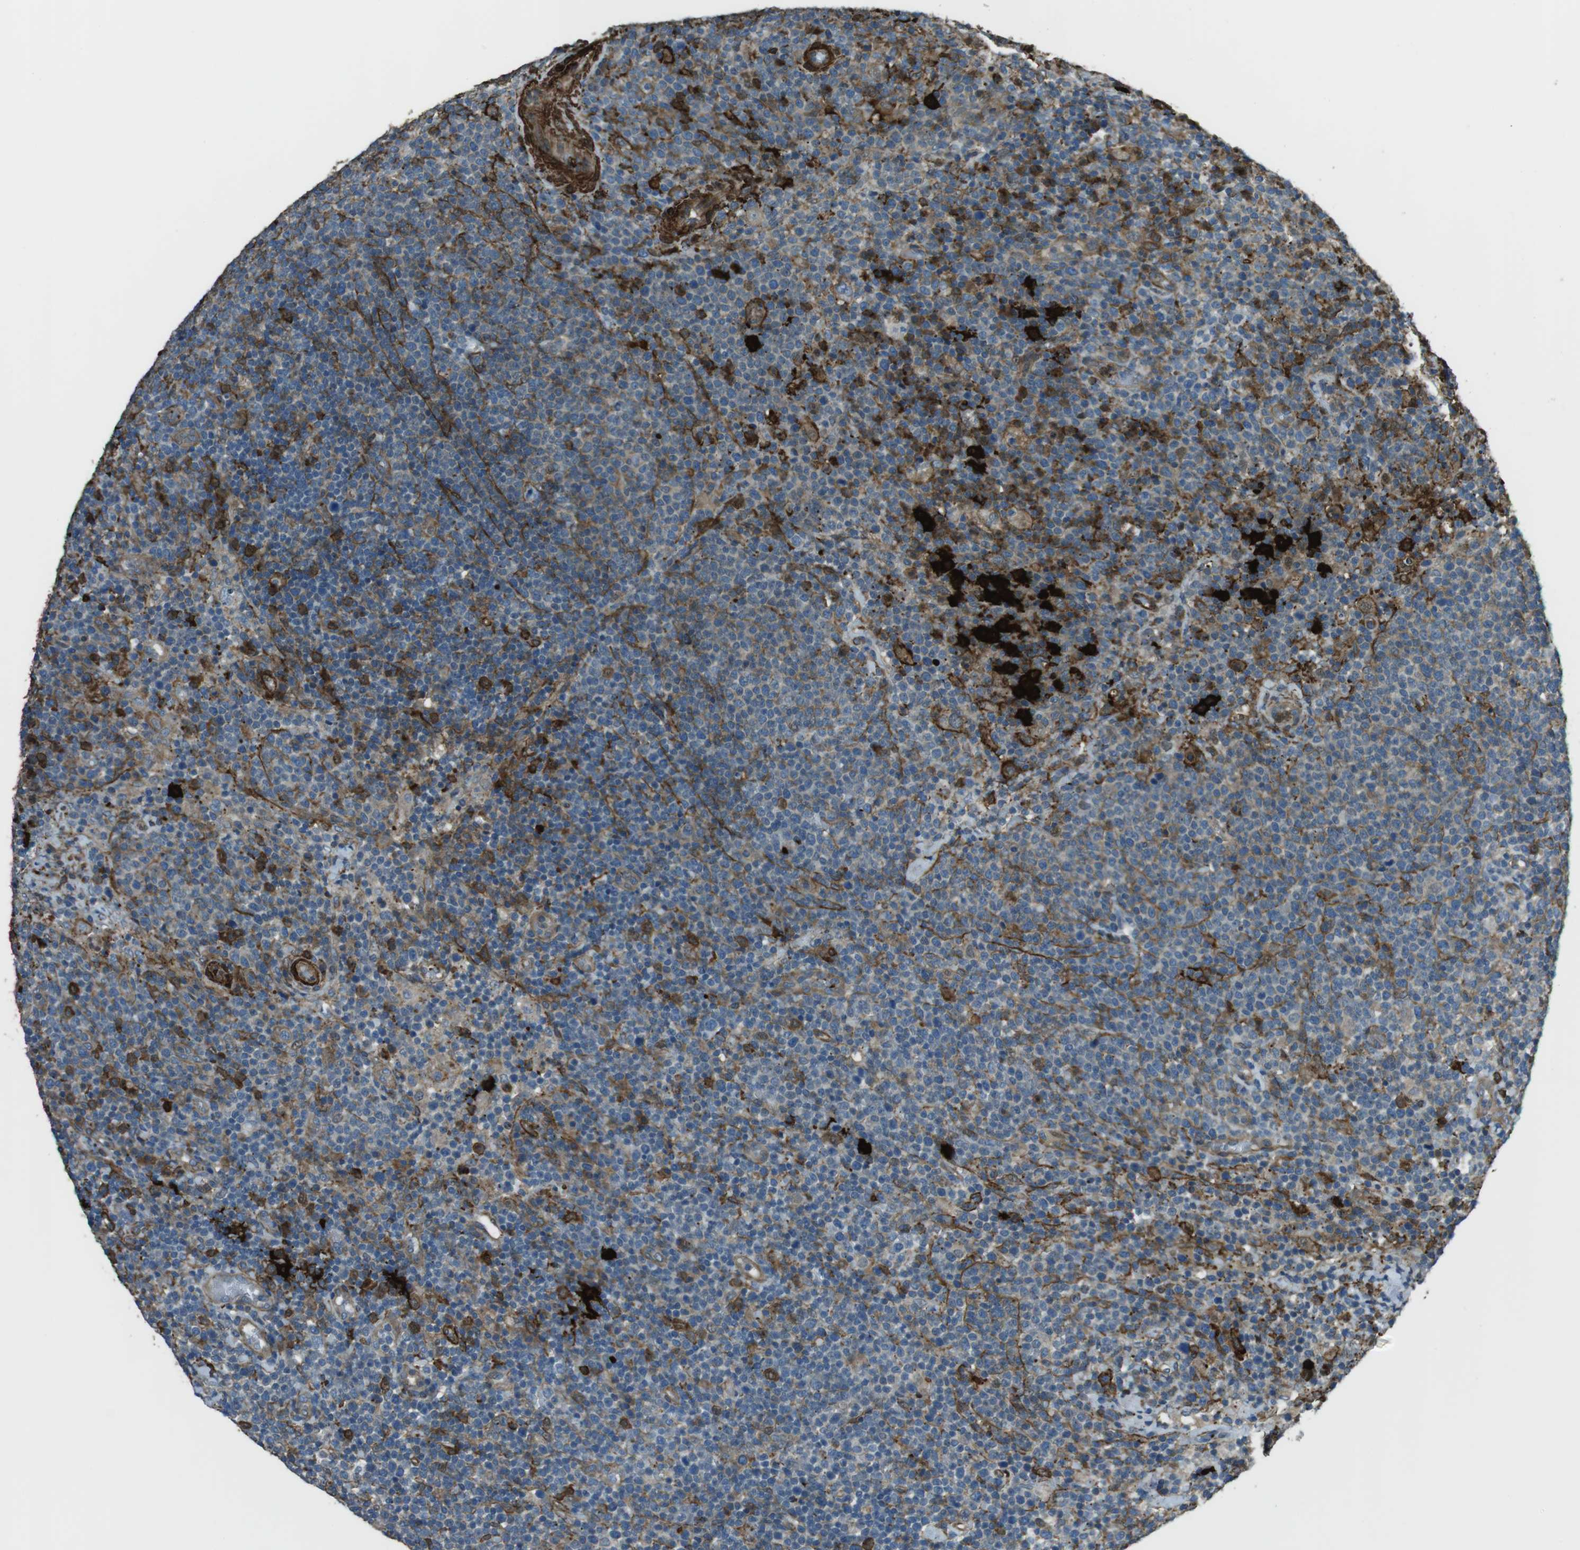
{"staining": {"intensity": "weak", "quantity": "<25%", "location": "cytoplasmic/membranous"}, "tissue": "lymphoma", "cell_type": "Tumor cells", "image_type": "cancer", "snomed": [{"axis": "morphology", "description": "Malignant lymphoma, non-Hodgkin's type, High grade"}, {"axis": "topography", "description": "Lymph node"}], "caption": "Image shows no protein positivity in tumor cells of malignant lymphoma, non-Hodgkin's type (high-grade) tissue.", "gene": "SFT2D1", "patient": {"sex": "male", "age": 61}}